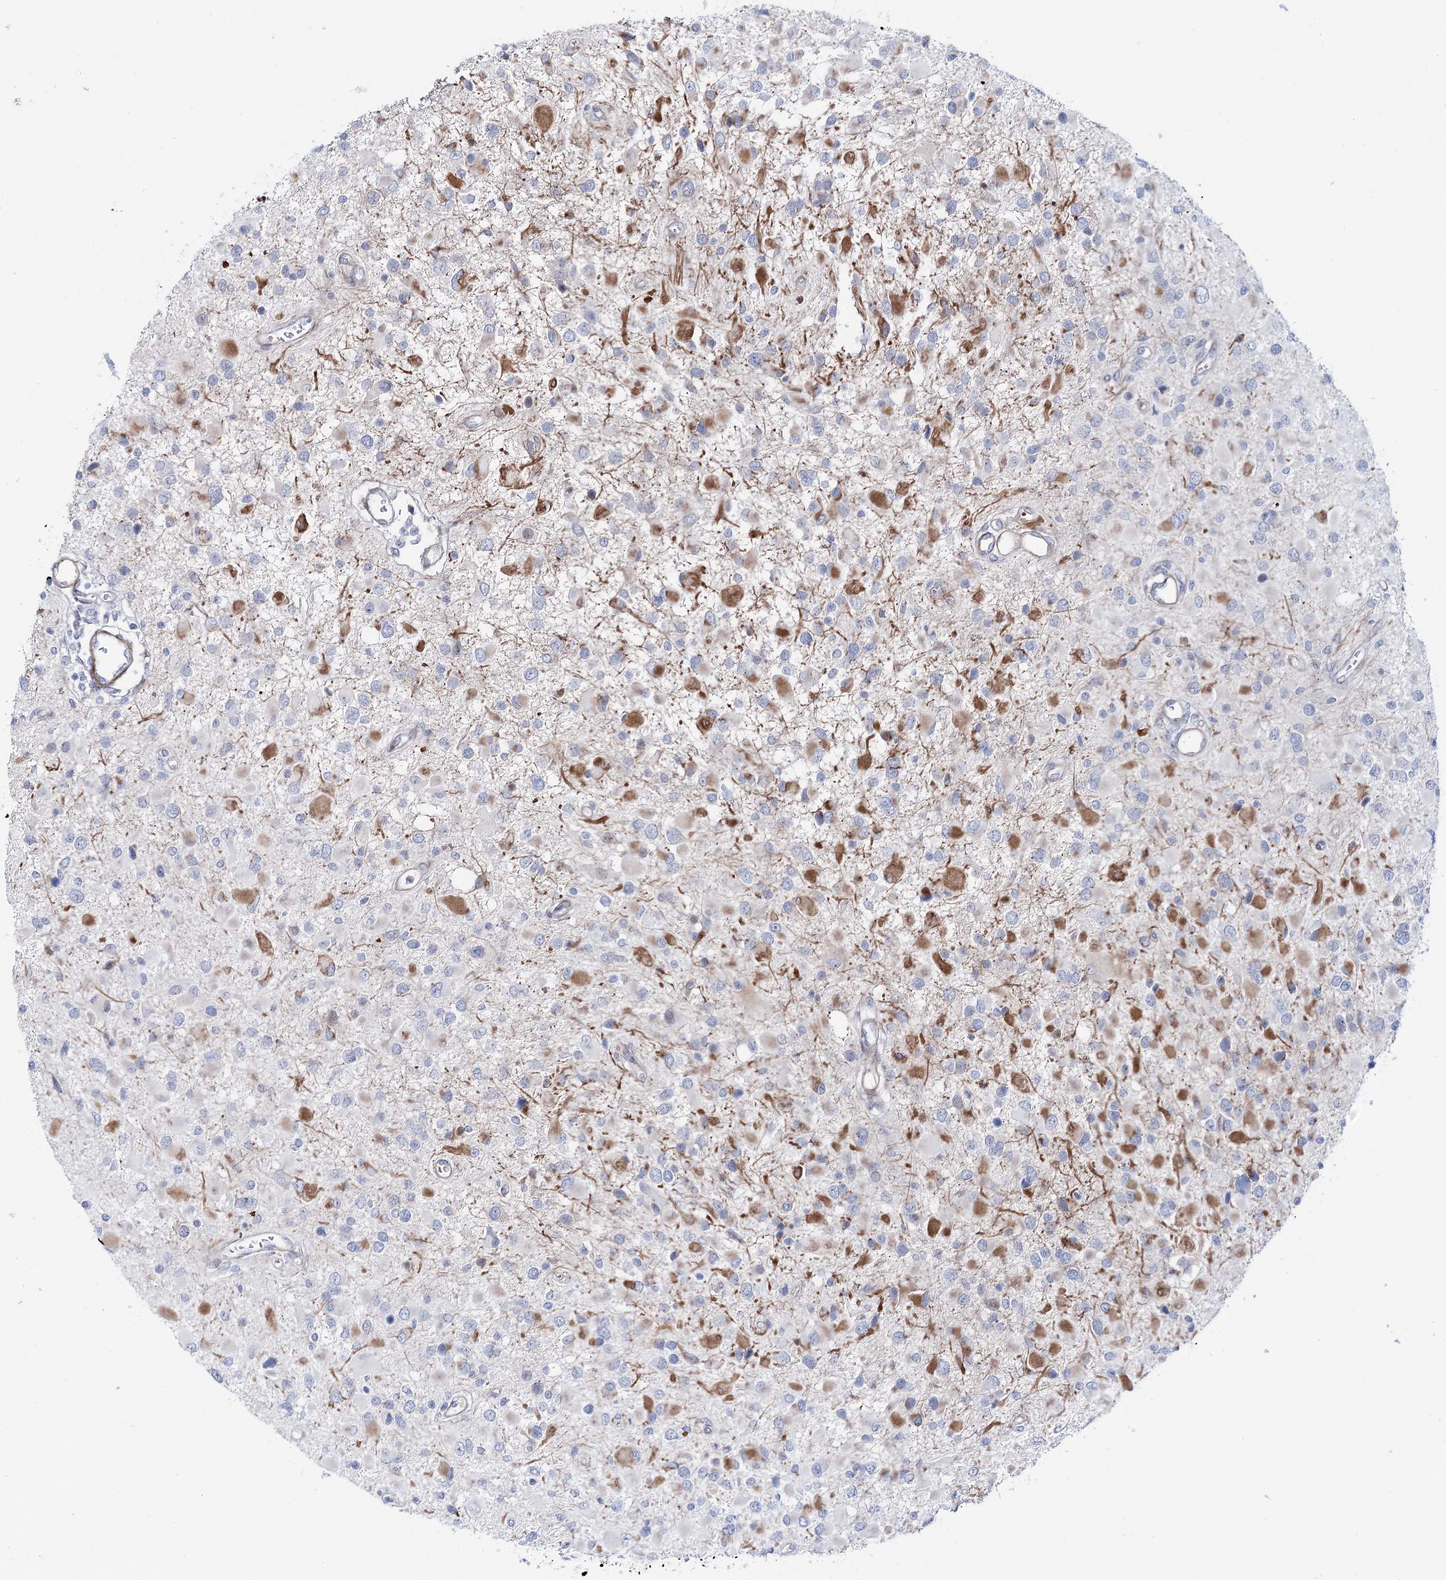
{"staining": {"intensity": "negative", "quantity": "none", "location": "none"}, "tissue": "glioma", "cell_type": "Tumor cells", "image_type": "cancer", "snomed": [{"axis": "morphology", "description": "Glioma, malignant, High grade"}, {"axis": "topography", "description": "Brain"}], "caption": "Glioma stained for a protein using immunohistochemistry (IHC) reveals no positivity tumor cells.", "gene": "ANKRD23", "patient": {"sex": "male", "age": 53}}